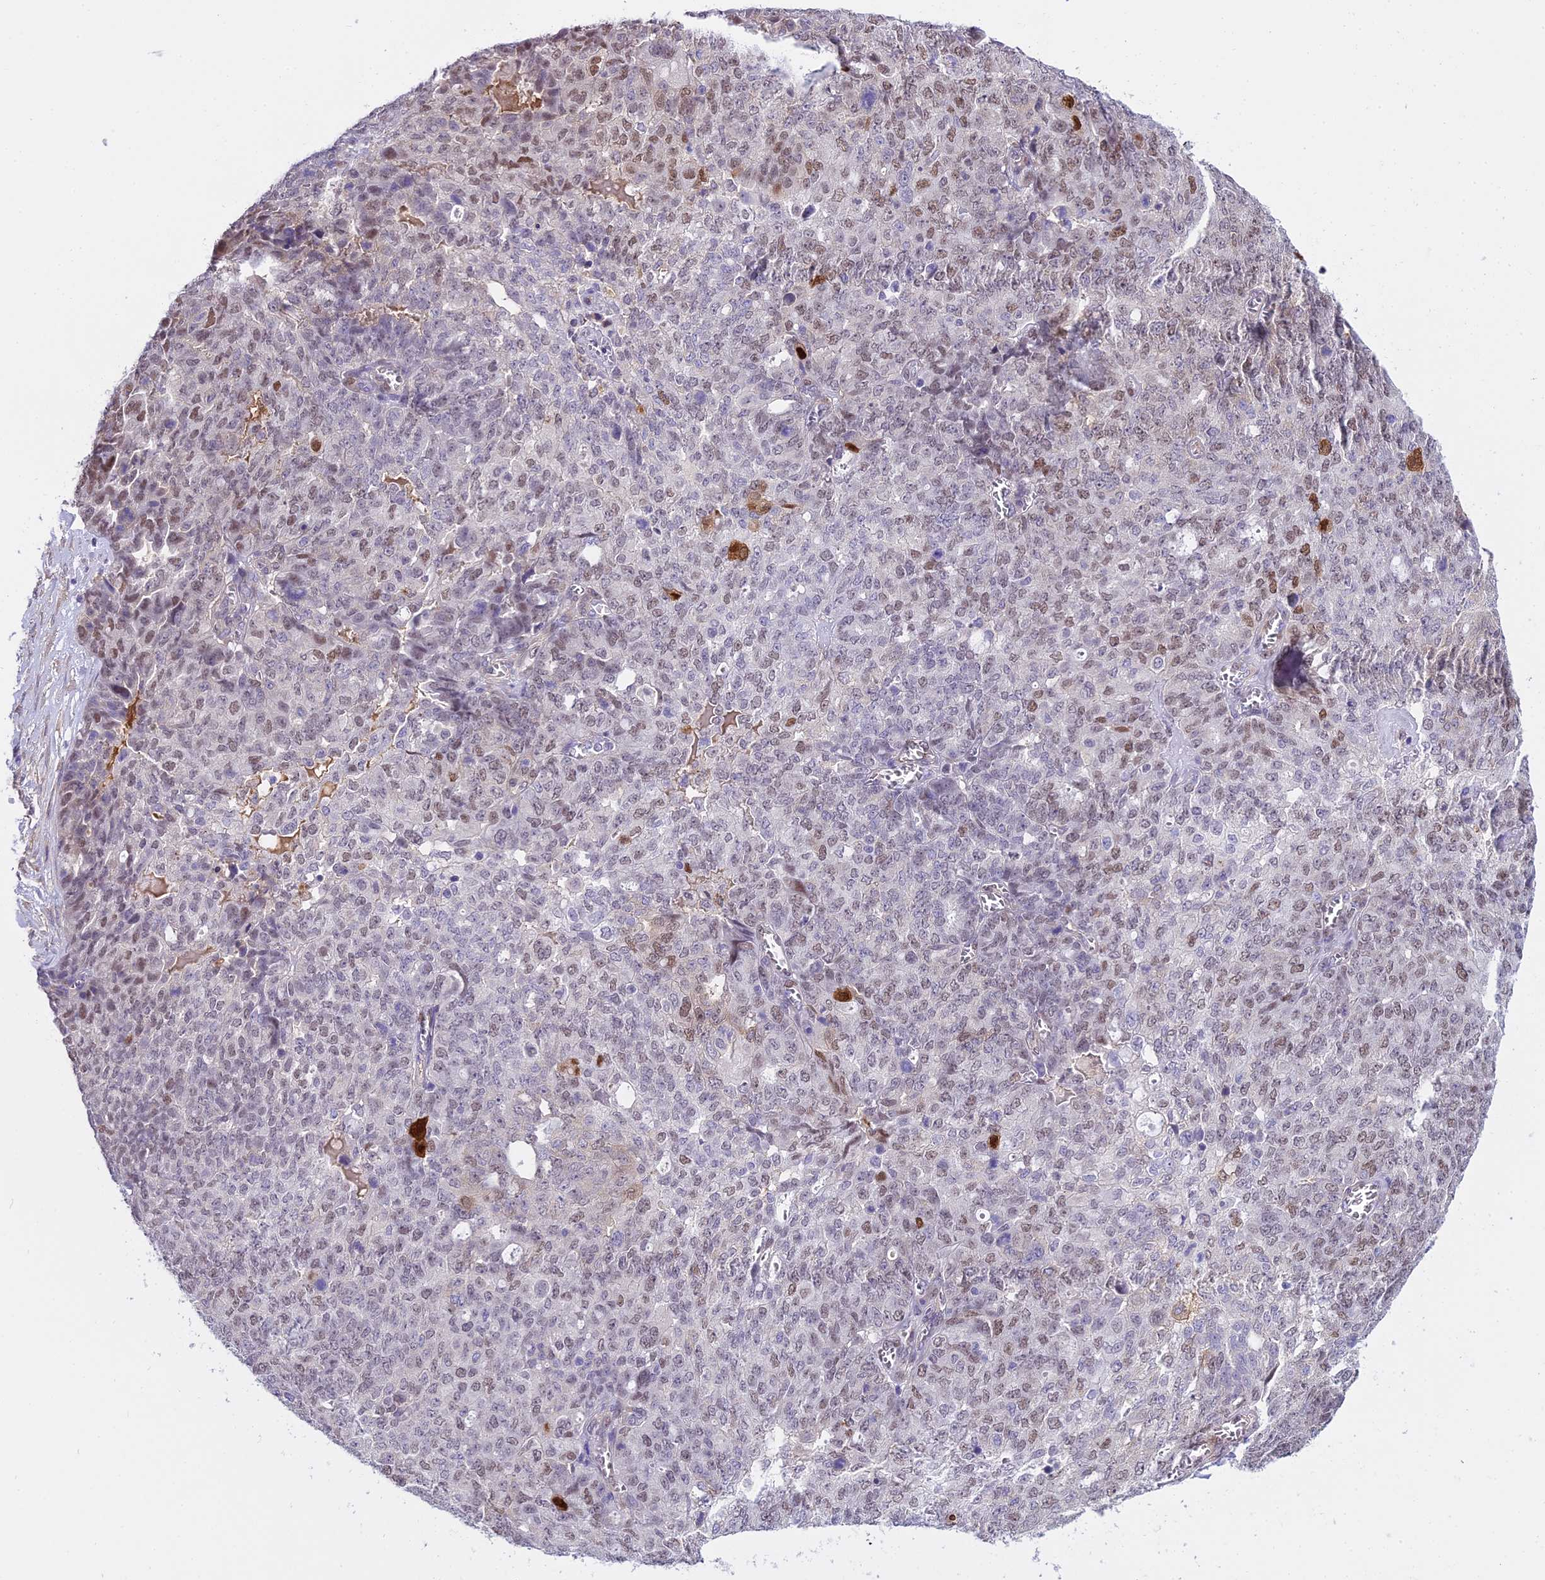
{"staining": {"intensity": "weak", "quantity": "25%-75%", "location": "nuclear"}, "tissue": "ovarian cancer", "cell_type": "Tumor cells", "image_type": "cancer", "snomed": [{"axis": "morphology", "description": "Cystadenocarcinoma, serous, NOS"}, {"axis": "topography", "description": "Soft tissue"}, {"axis": "topography", "description": "Ovary"}], "caption": "Serous cystadenocarcinoma (ovarian) stained with DAB (3,3'-diaminobenzidine) IHC shows low levels of weak nuclear expression in approximately 25%-75% of tumor cells. (Brightfield microscopy of DAB IHC at high magnification).", "gene": "MAT2A", "patient": {"sex": "female", "age": 57}}